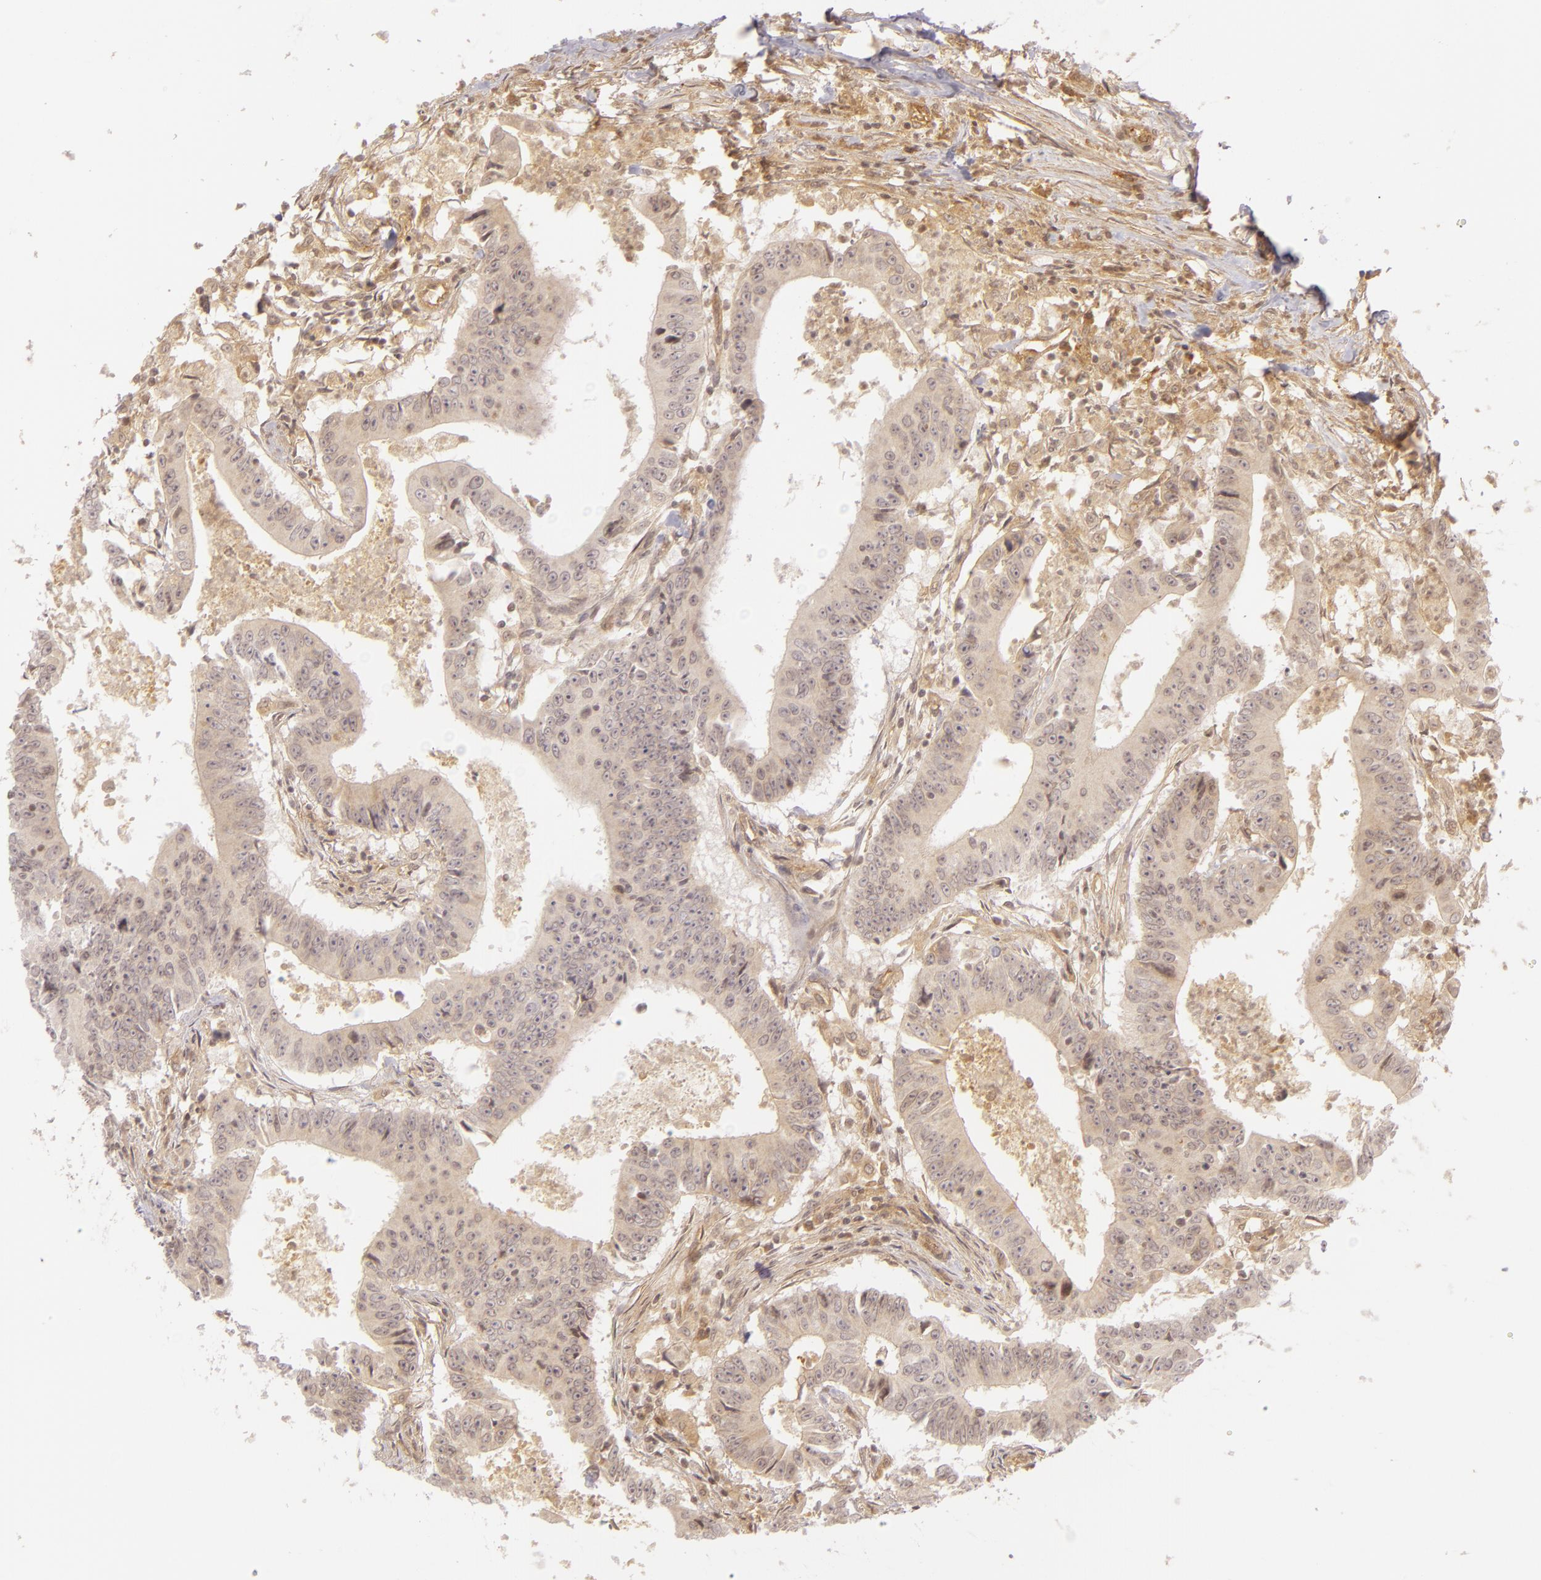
{"staining": {"intensity": "negative", "quantity": "none", "location": "none"}, "tissue": "colorectal cancer", "cell_type": "Tumor cells", "image_type": "cancer", "snomed": [{"axis": "morphology", "description": "Adenocarcinoma, NOS"}, {"axis": "topography", "description": "Colon"}], "caption": "Immunohistochemistry (IHC) of human colorectal adenocarcinoma exhibits no staining in tumor cells.", "gene": "CD59", "patient": {"sex": "male", "age": 55}}